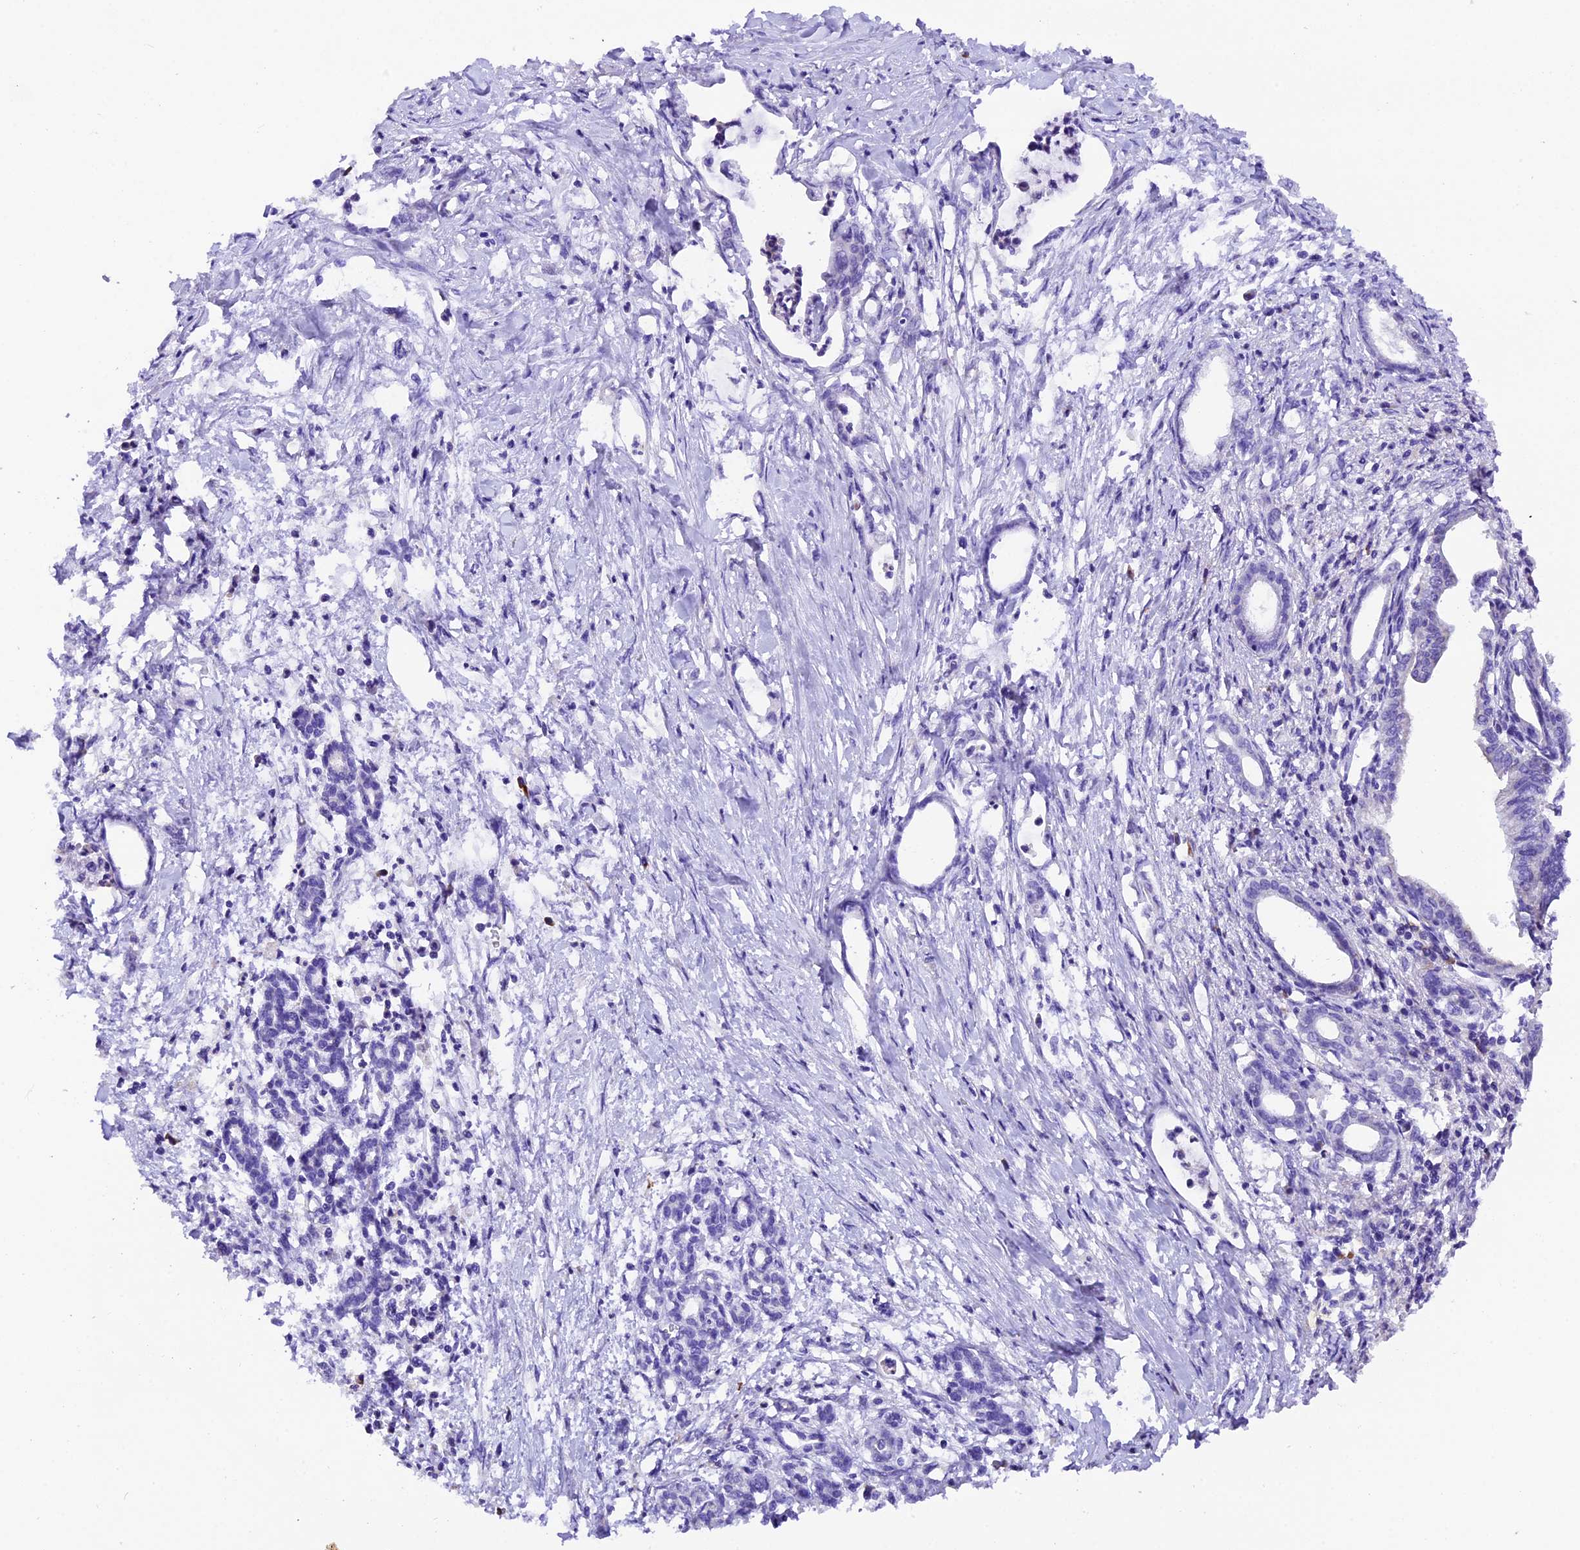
{"staining": {"intensity": "negative", "quantity": "none", "location": "none"}, "tissue": "pancreatic cancer", "cell_type": "Tumor cells", "image_type": "cancer", "snomed": [{"axis": "morphology", "description": "Adenocarcinoma, NOS"}, {"axis": "topography", "description": "Pancreas"}], "caption": "IHC of pancreatic cancer displays no expression in tumor cells. The staining is performed using DAB brown chromogen with nuclei counter-stained in using hematoxylin.", "gene": "MEX3B", "patient": {"sex": "female", "age": 55}}